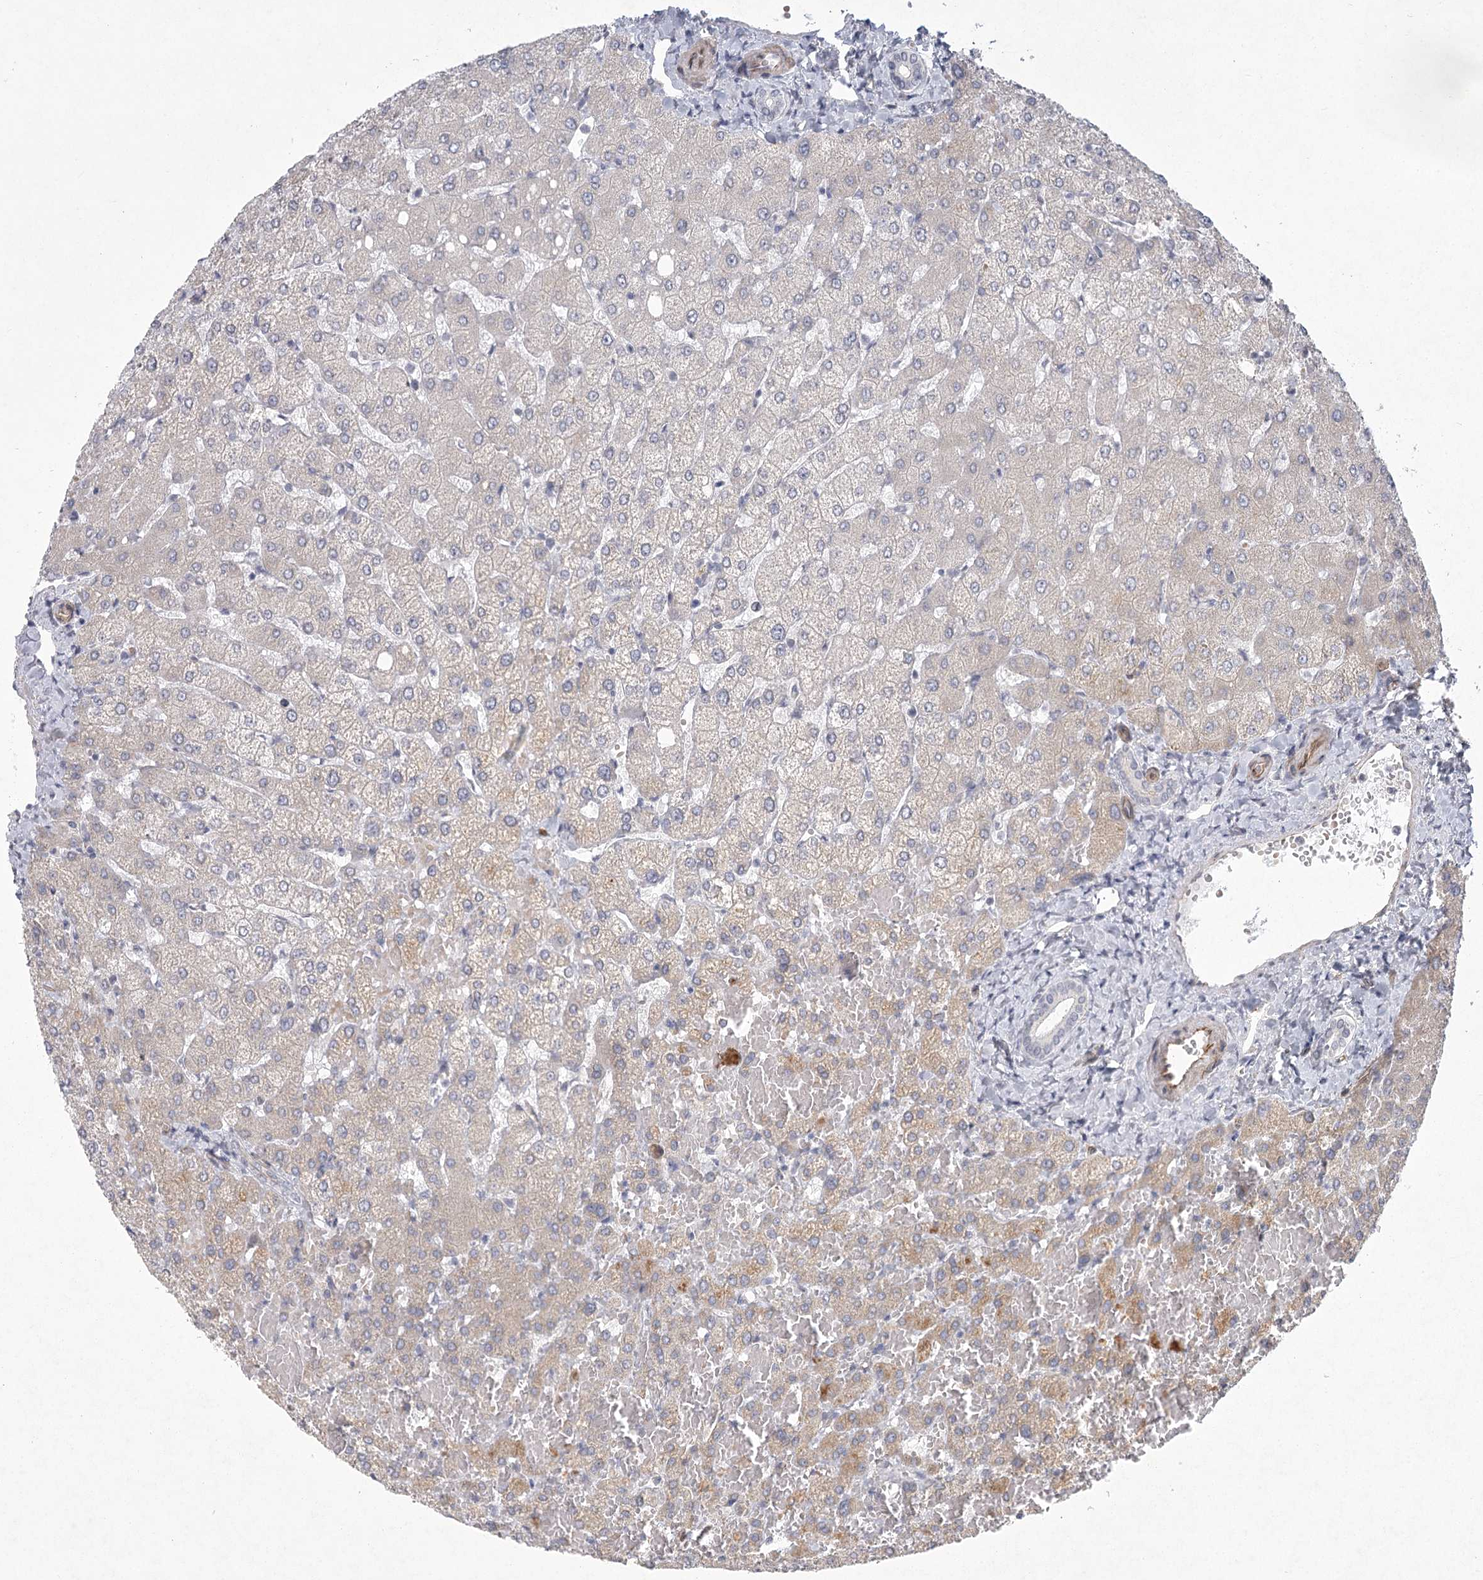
{"staining": {"intensity": "negative", "quantity": "none", "location": "none"}, "tissue": "liver", "cell_type": "Cholangiocytes", "image_type": "normal", "snomed": [{"axis": "morphology", "description": "Normal tissue, NOS"}, {"axis": "topography", "description": "Liver"}], "caption": "High magnification brightfield microscopy of unremarkable liver stained with DAB (brown) and counterstained with hematoxylin (blue): cholangiocytes show no significant positivity.", "gene": "MEPE", "patient": {"sex": "female", "age": 54}}